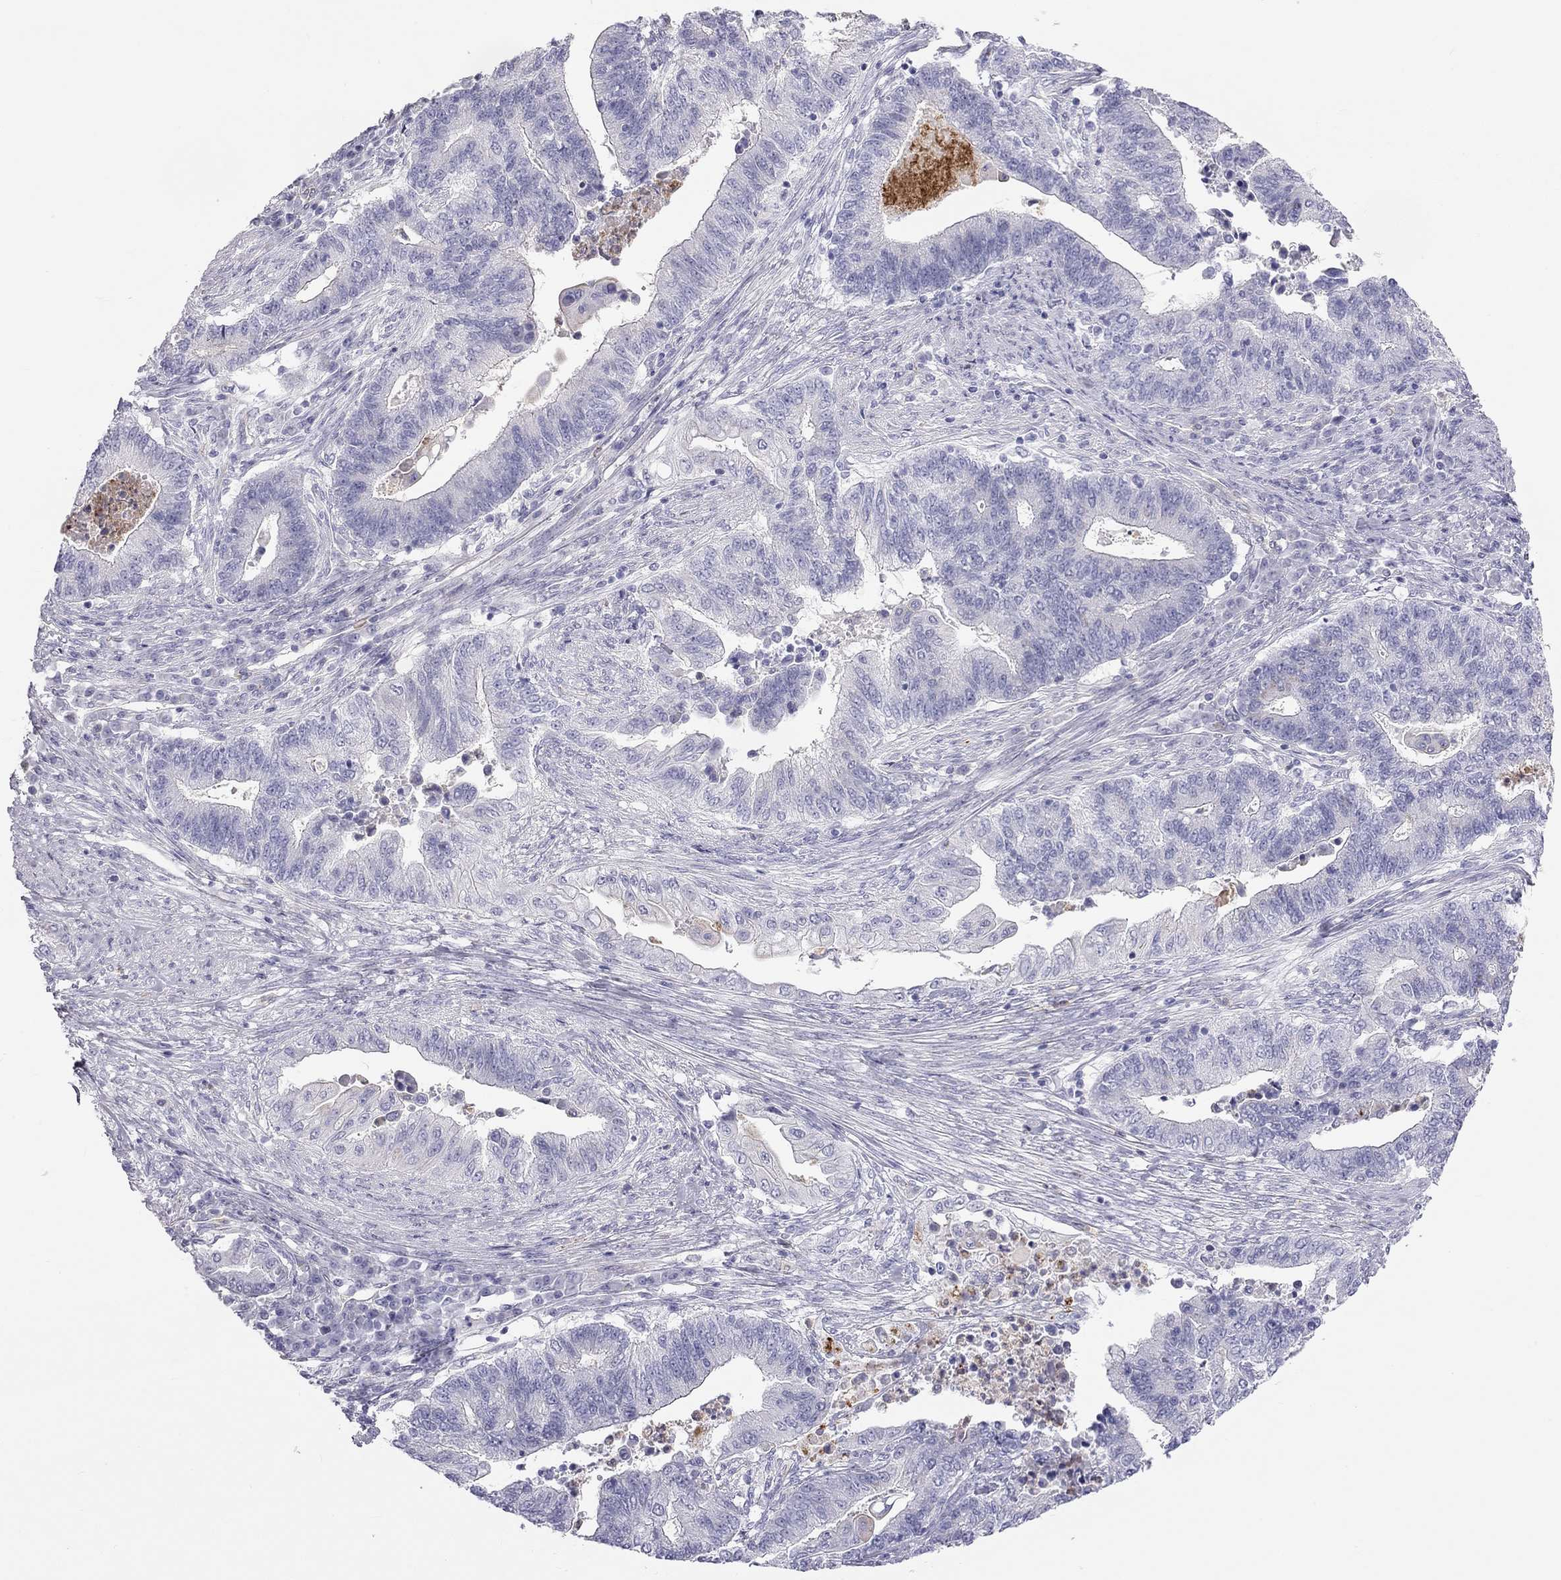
{"staining": {"intensity": "negative", "quantity": "none", "location": "none"}, "tissue": "endometrial cancer", "cell_type": "Tumor cells", "image_type": "cancer", "snomed": [{"axis": "morphology", "description": "Adenocarcinoma, NOS"}, {"axis": "topography", "description": "Uterus"}, {"axis": "topography", "description": "Endometrium"}], "caption": "Endometrial cancer (adenocarcinoma) was stained to show a protein in brown. There is no significant staining in tumor cells.", "gene": "TDRD6", "patient": {"sex": "female", "age": 54}}